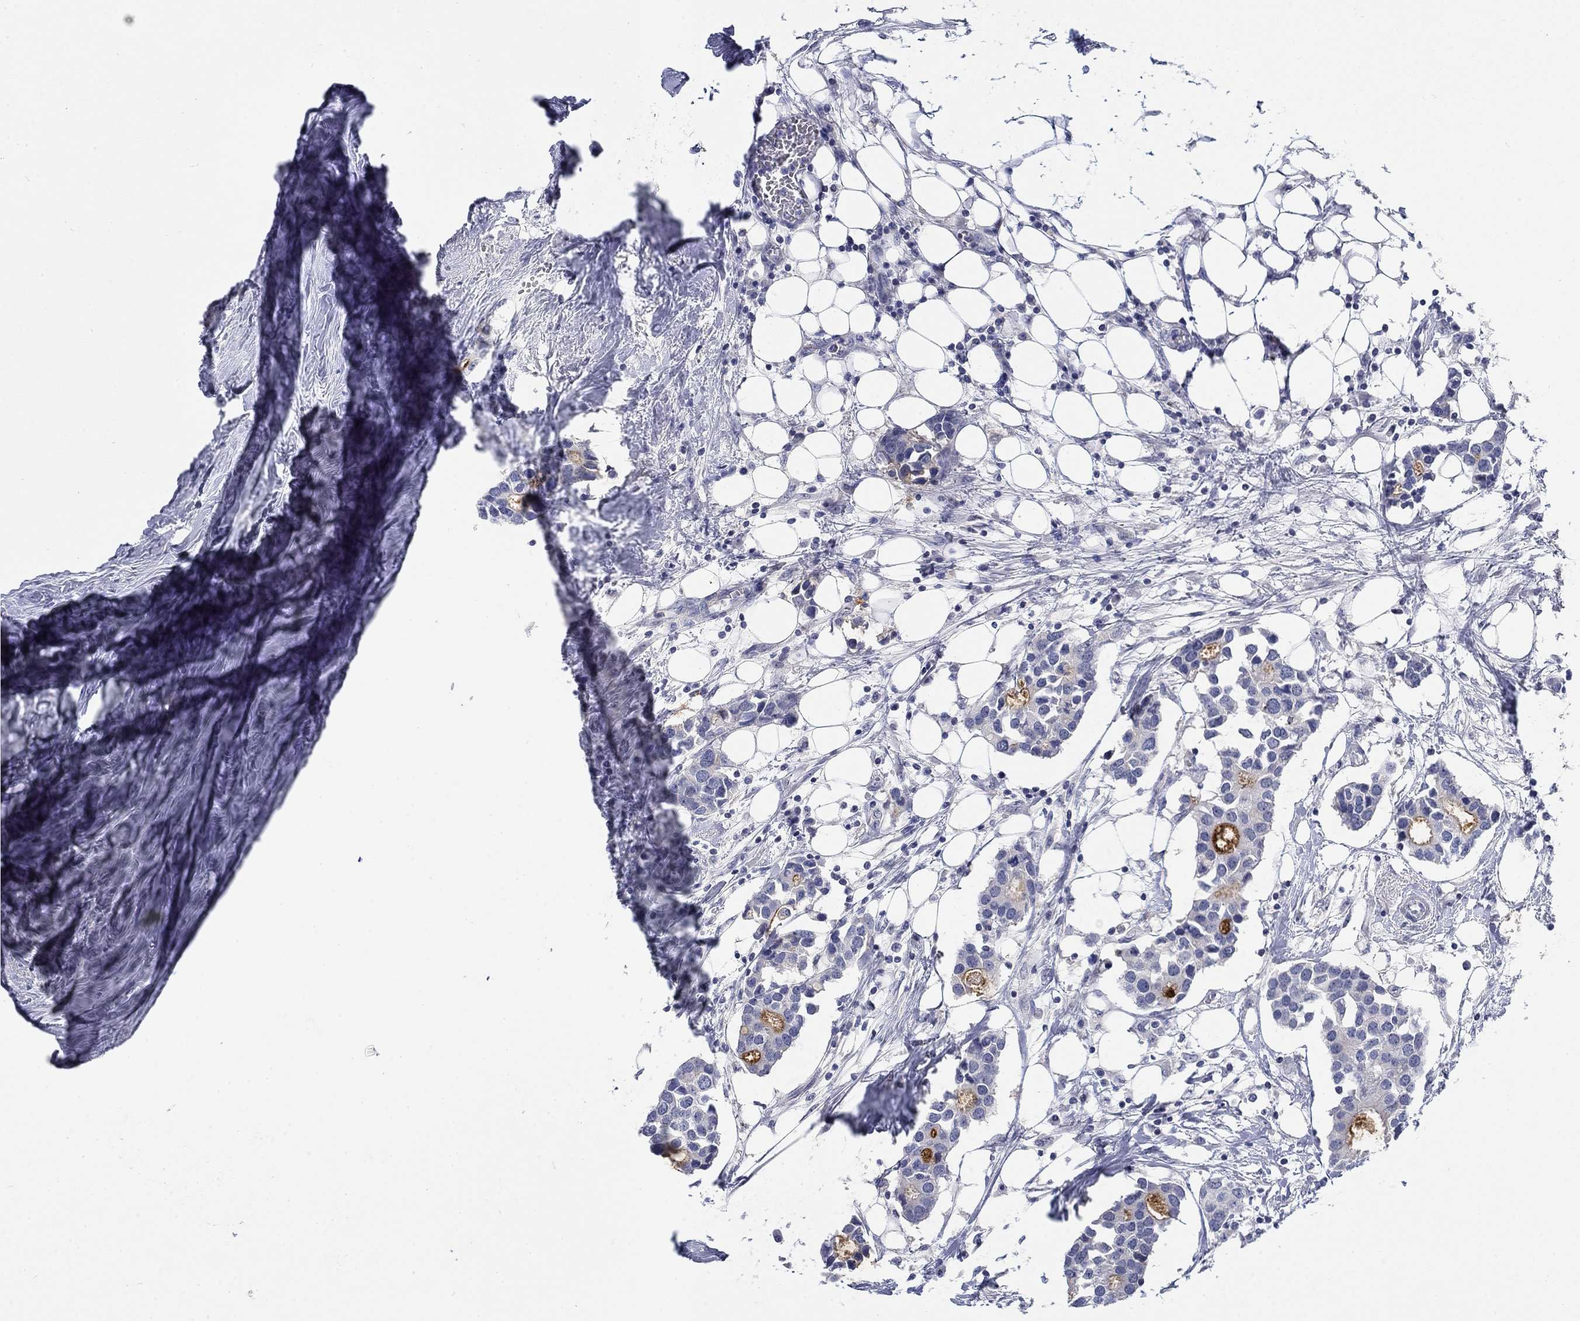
{"staining": {"intensity": "strong", "quantity": "<25%", "location": "cytoplasmic/membranous"}, "tissue": "breast cancer", "cell_type": "Tumor cells", "image_type": "cancer", "snomed": [{"axis": "morphology", "description": "Duct carcinoma"}, {"axis": "topography", "description": "Breast"}], "caption": "Immunohistochemistry (IHC) micrograph of neoplastic tissue: human breast intraductal carcinoma stained using immunohistochemistry (IHC) reveals medium levels of strong protein expression localized specifically in the cytoplasmic/membranous of tumor cells, appearing as a cytoplasmic/membranous brown color.", "gene": "SMIM18", "patient": {"sex": "female", "age": 83}}